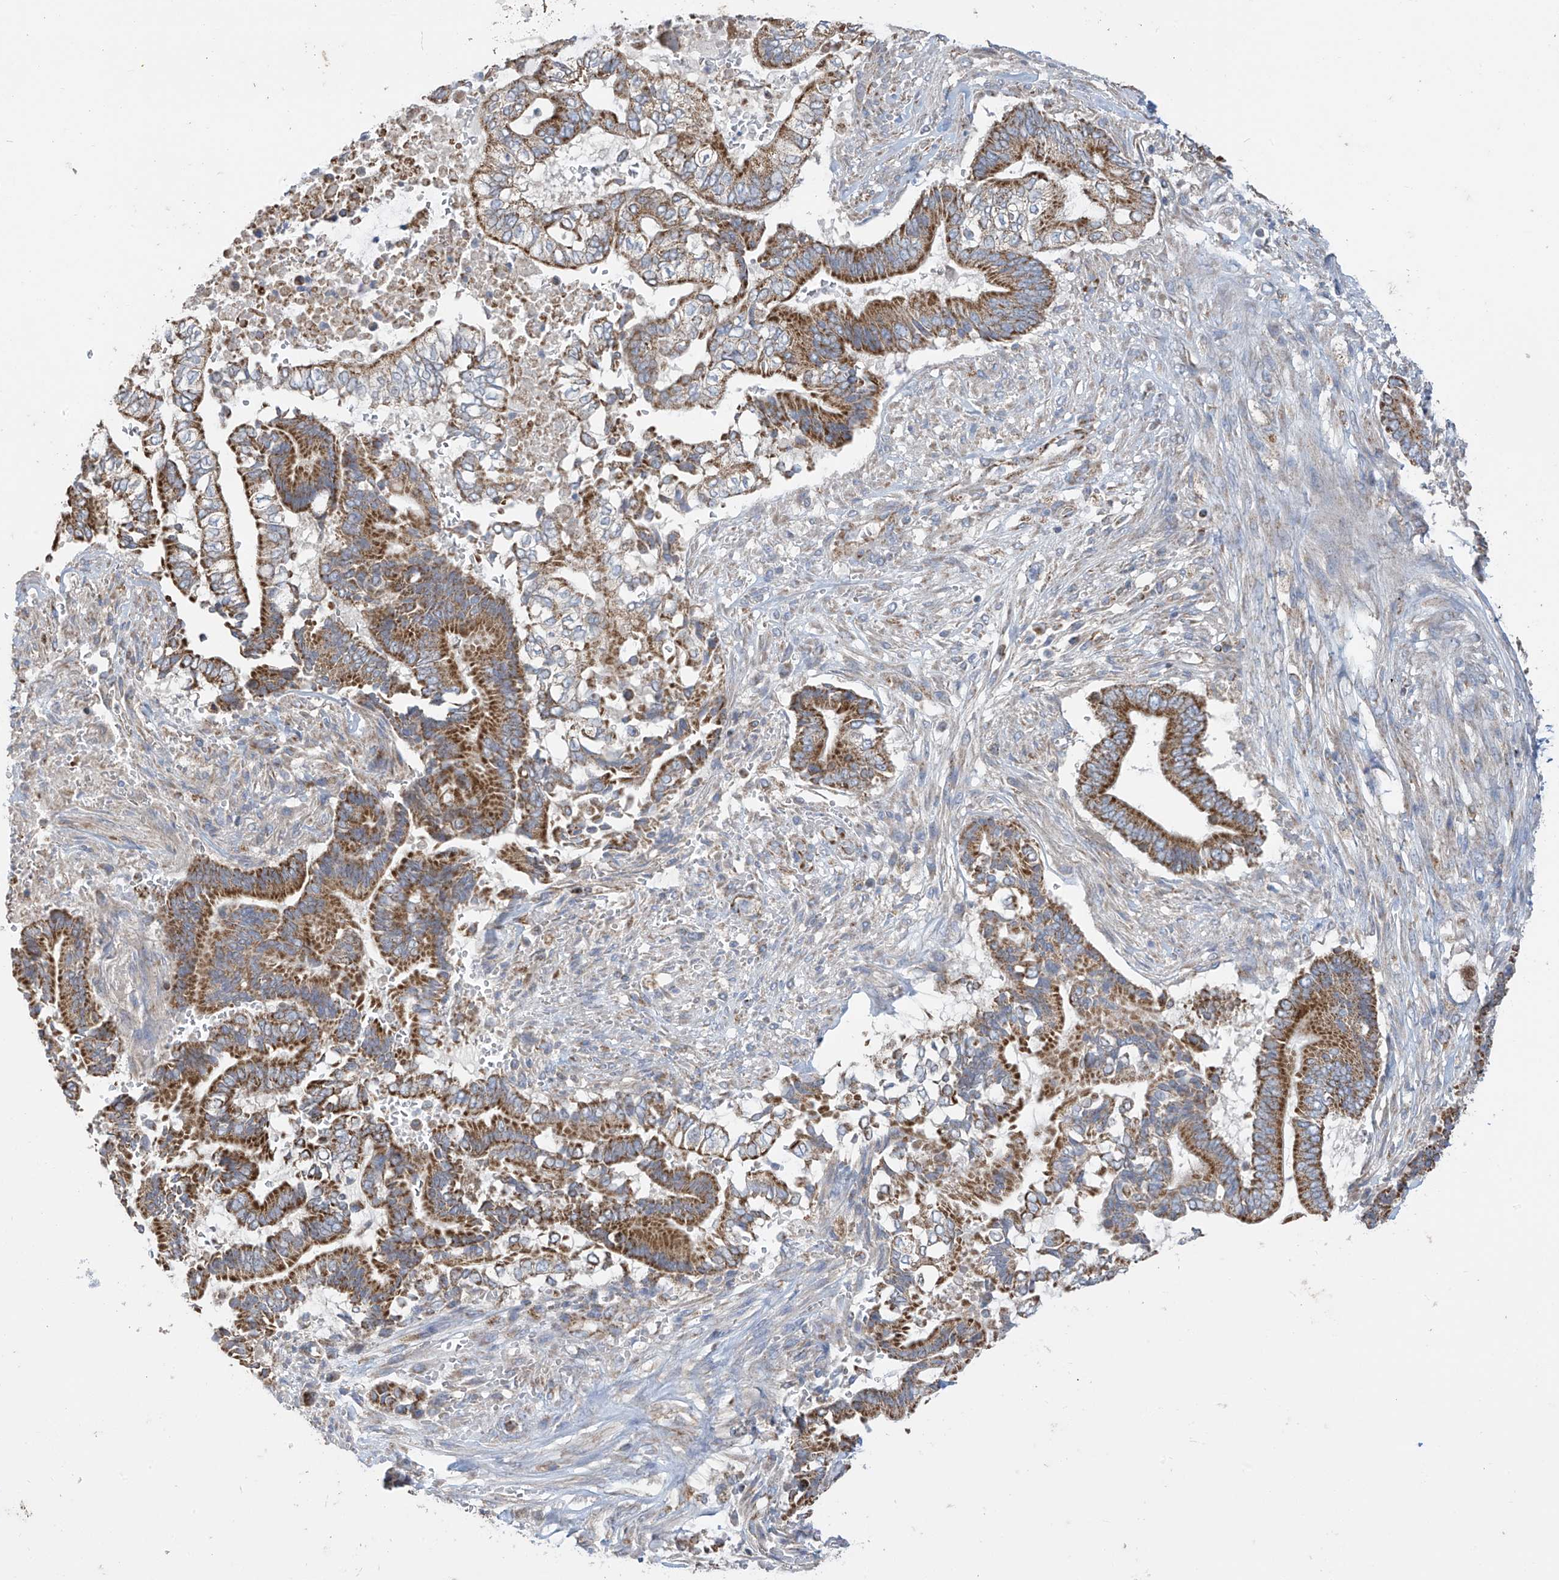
{"staining": {"intensity": "strong", "quantity": ">75%", "location": "cytoplasmic/membranous"}, "tissue": "pancreatic cancer", "cell_type": "Tumor cells", "image_type": "cancer", "snomed": [{"axis": "morphology", "description": "Adenocarcinoma, NOS"}, {"axis": "topography", "description": "Pancreas"}], "caption": "Brown immunohistochemical staining in human pancreatic adenocarcinoma exhibits strong cytoplasmic/membranous positivity in about >75% of tumor cells.", "gene": "PNPT1", "patient": {"sex": "male", "age": 68}}